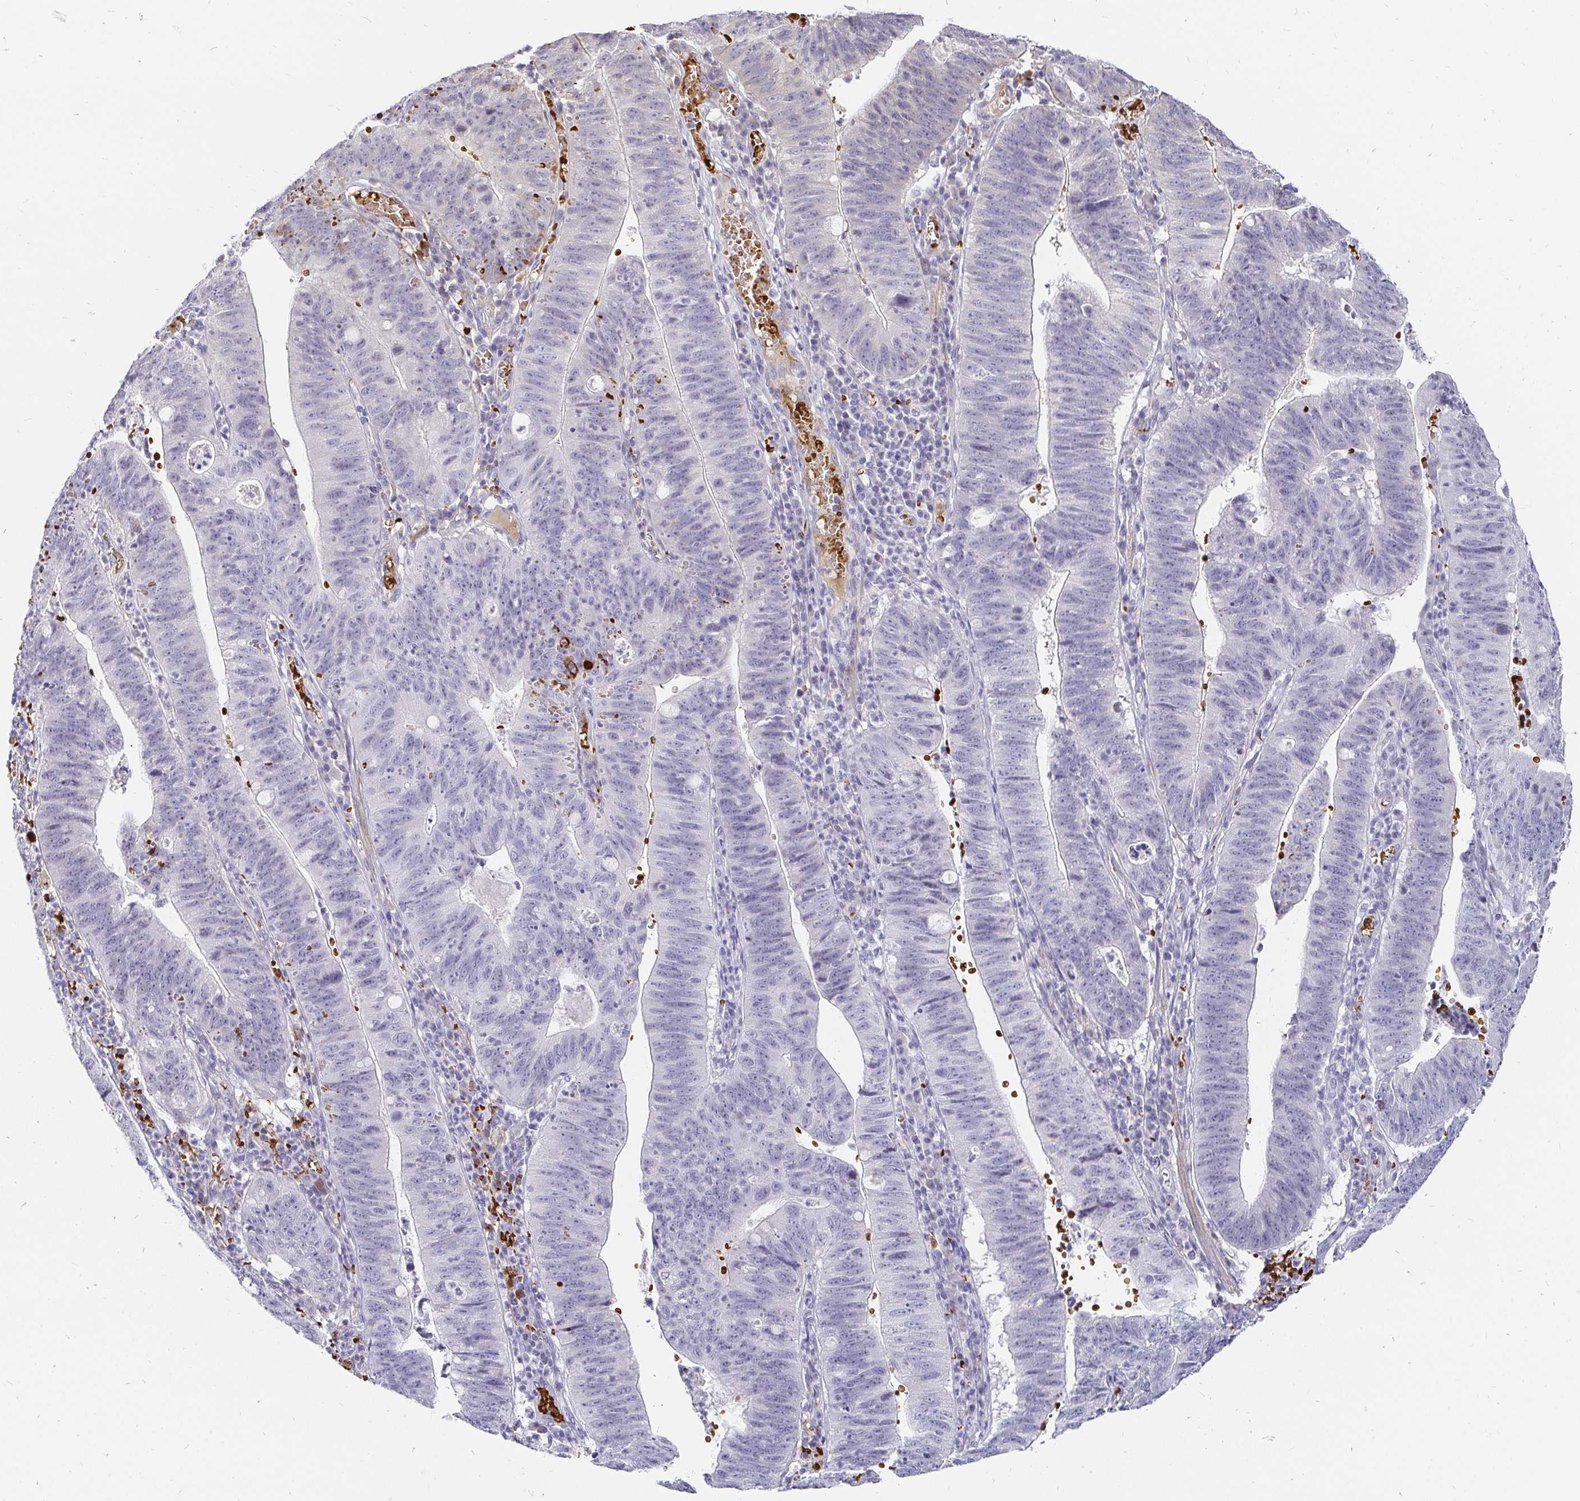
{"staining": {"intensity": "negative", "quantity": "none", "location": "none"}, "tissue": "stomach cancer", "cell_type": "Tumor cells", "image_type": "cancer", "snomed": [{"axis": "morphology", "description": "Adenocarcinoma, NOS"}, {"axis": "topography", "description": "Stomach"}], "caption": "There is no significant positivity in tumor cells of adenocarcinoma (stomach). (Stains: DAB (3,3'-diaminobenzidine) IHC with hematoxylin counter stain, Microscopy: brightfield microscopy at high magnification).", "gene": "FGF21", "patient": {"sex": "male", "age": 59}}